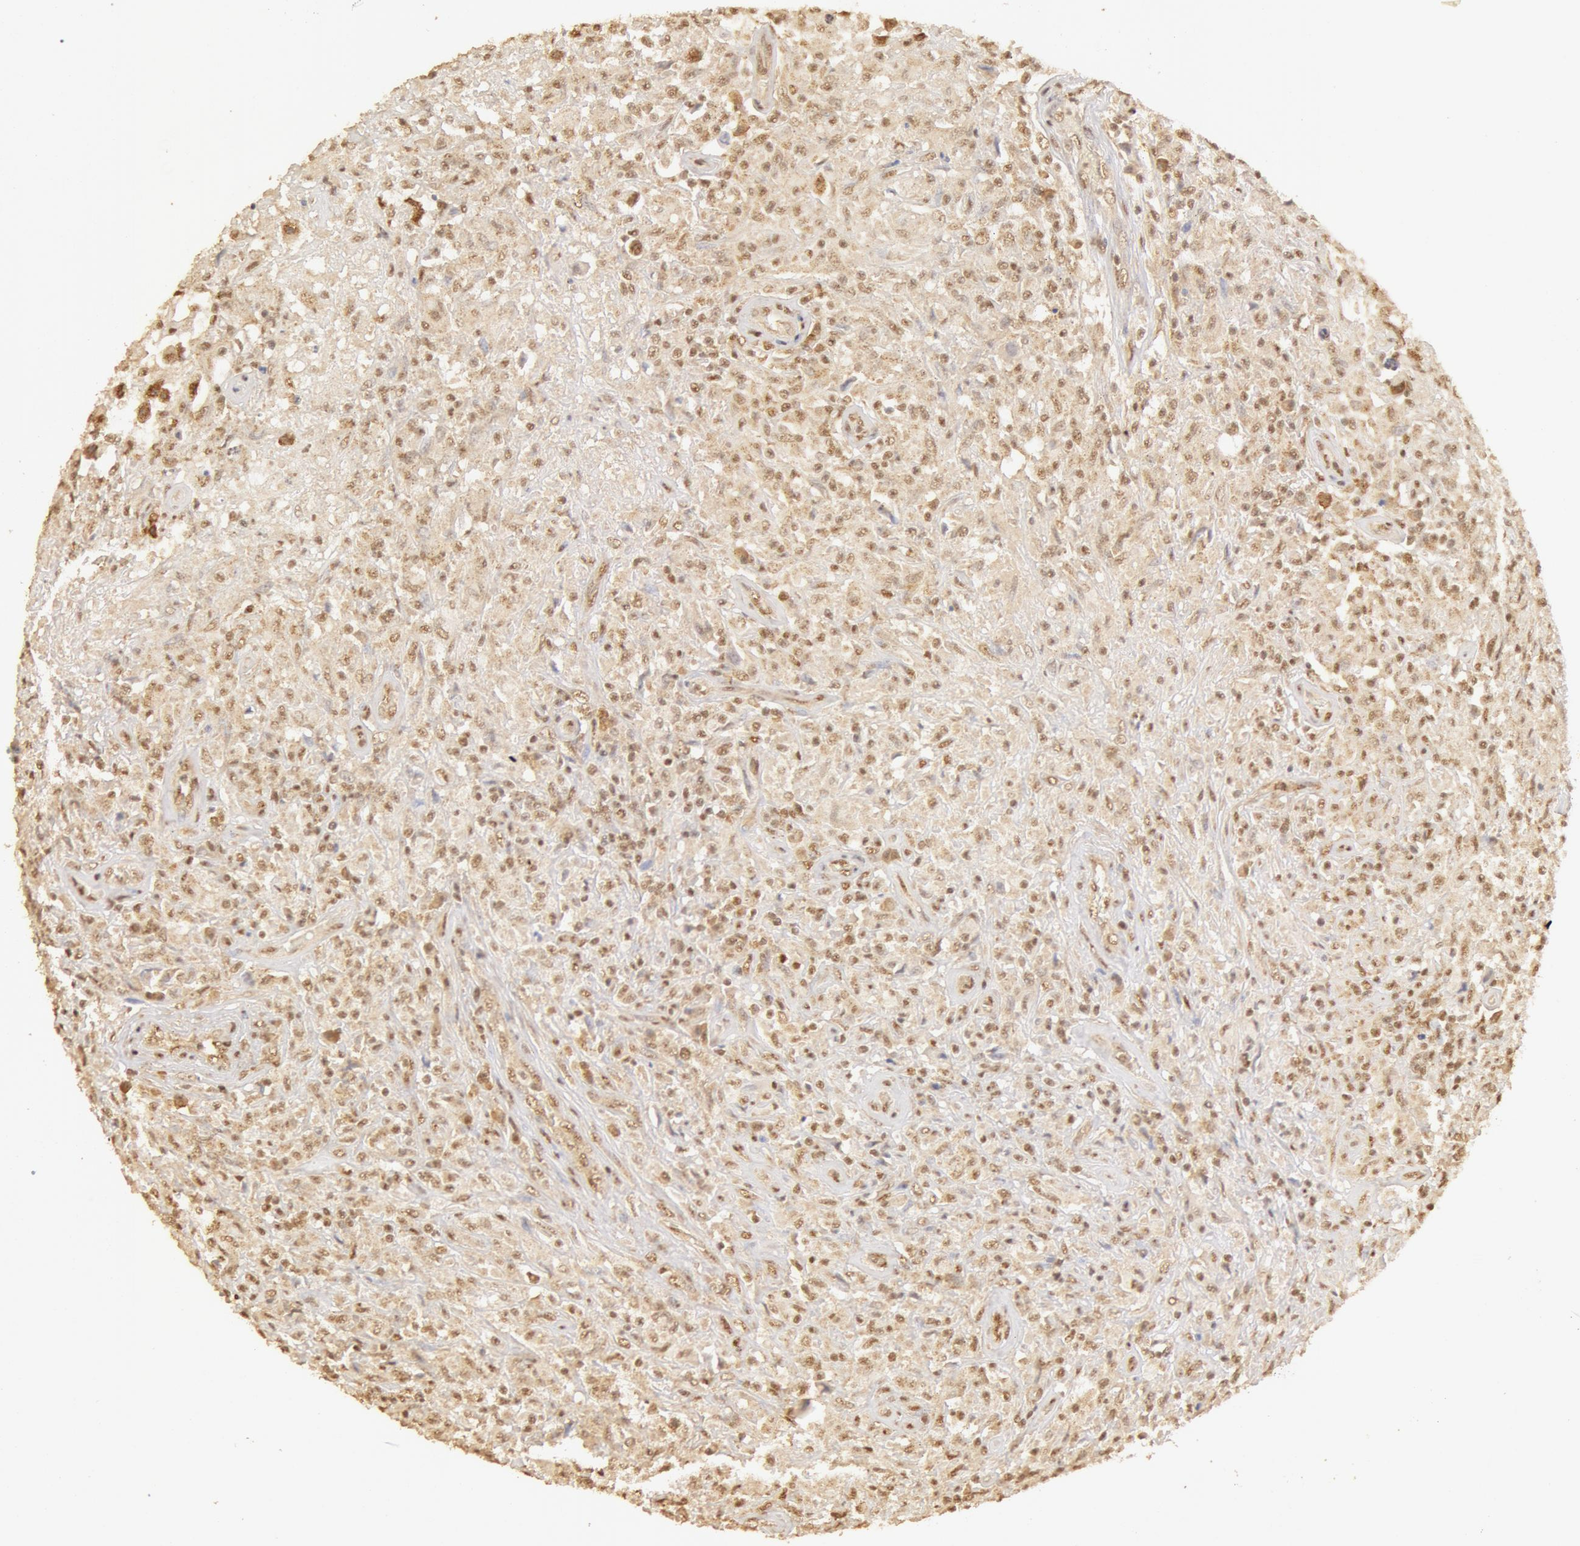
{"staining": {"intensity": "moderate", "quantity": ">75%", "location": "cytoplasmic/membranous,nuclear"}, "tissue": "testis cancer", "cell_type": "Tumor cells", "image_type": "cancer", "snomed": [{"axis": "morphology", "description": "Seminoma, NOS"}, {"axis": "topography", "description": "Testis"}], "caption": "Immunohistochemistry (DAB (3,3'-diaminobenzidine)) staining of testis cancer (seminoma) exhibits moderate cytoplasmic/membranous and nuclear protein expression in about >75% of tumor cells.", "gene": "SNRNP70", "patient": {"sex": "male", "age": 34}}